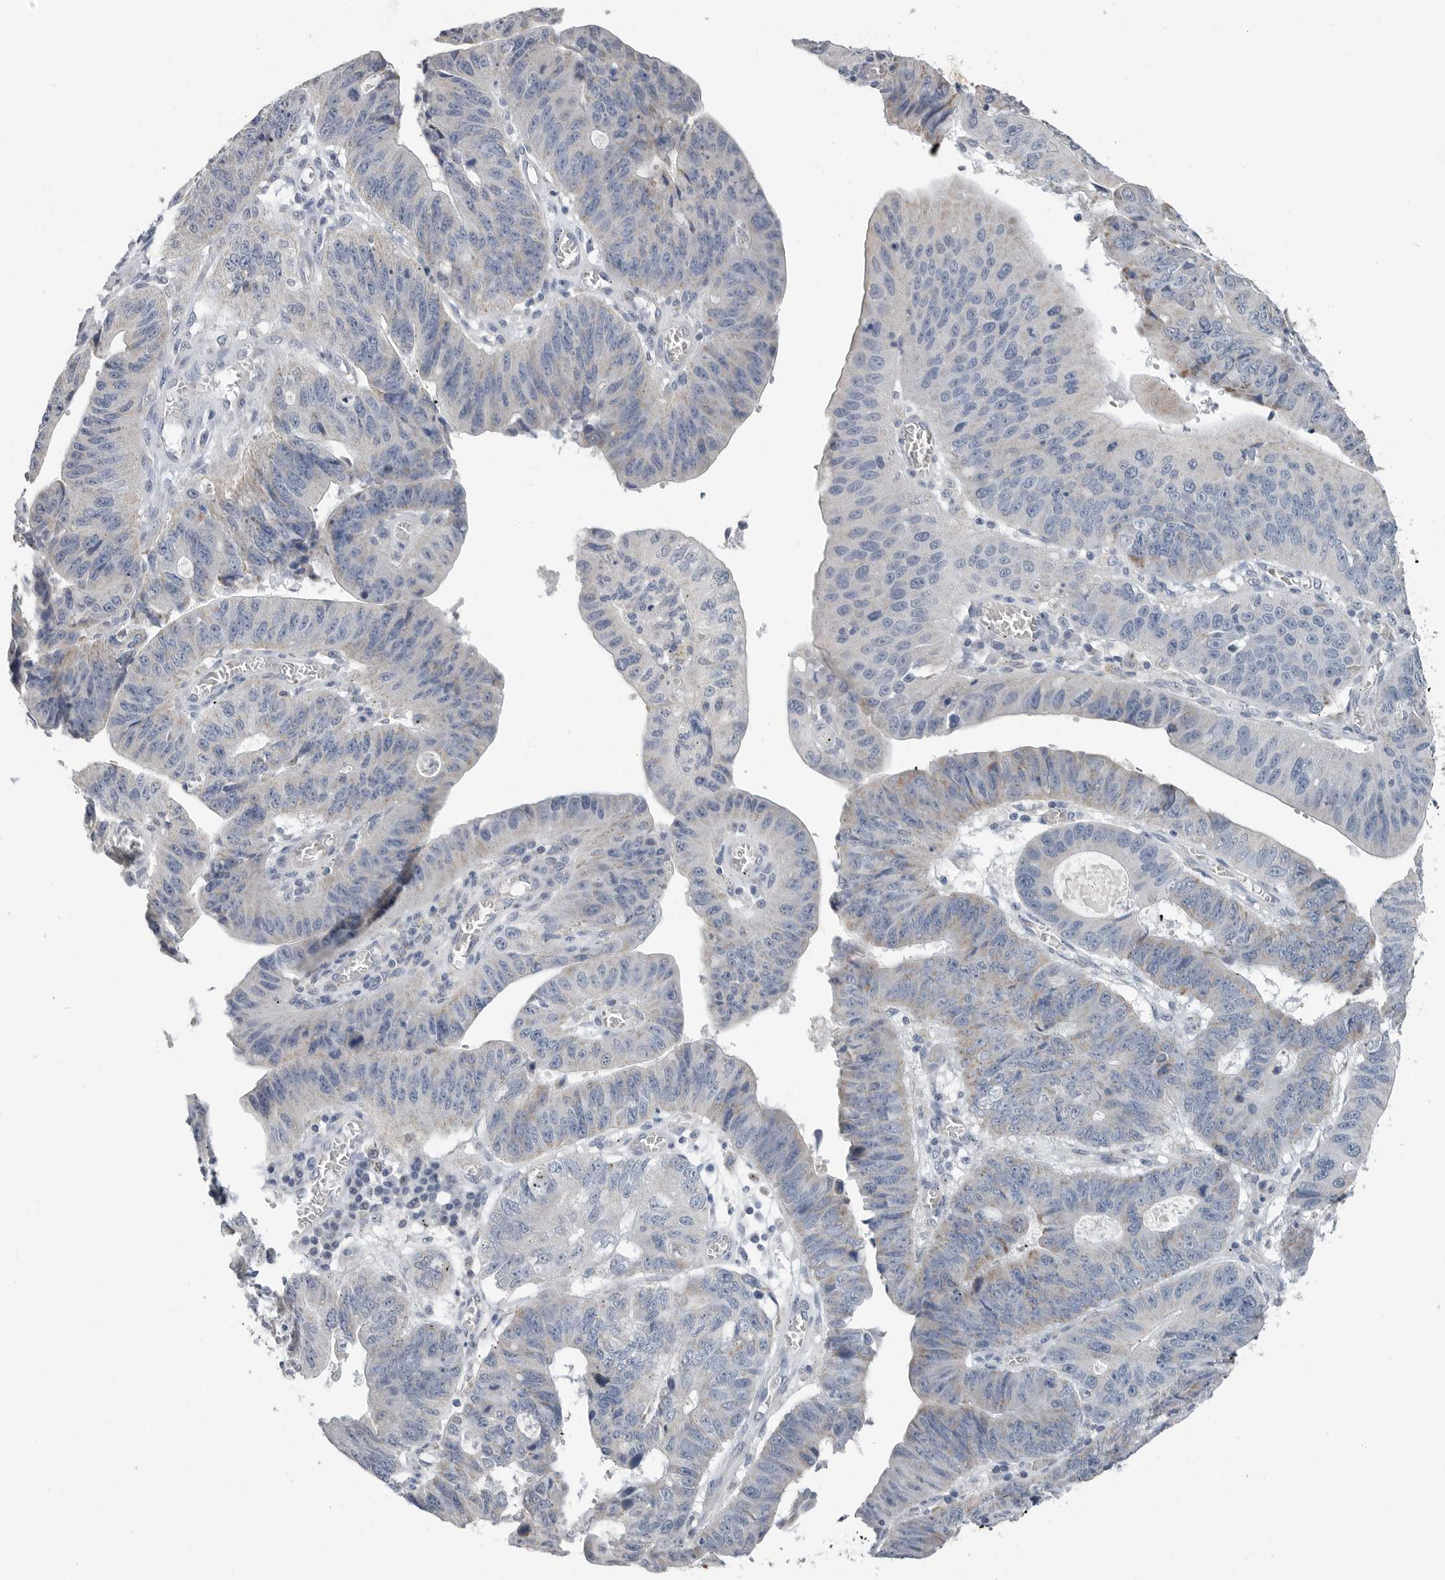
{"staining": {"intensity": "negative", "quantity": "none", "location": "none"}, "tissue": "stomach cancer", "cell_type": "Tumor cells", "image_type": "cancer", "snomed": [{"axis": "morphology", "description": "Adenocarcinoma, NOS"}, {"axis": "topography", "description": "Stomach"}], "caption": "Photomicrograph shows no significant protein expression in tumor cells of stomach cancer (adenocarcinoma).", "gene": "PLN", "patient": {"sex": "male", "age": 59}}